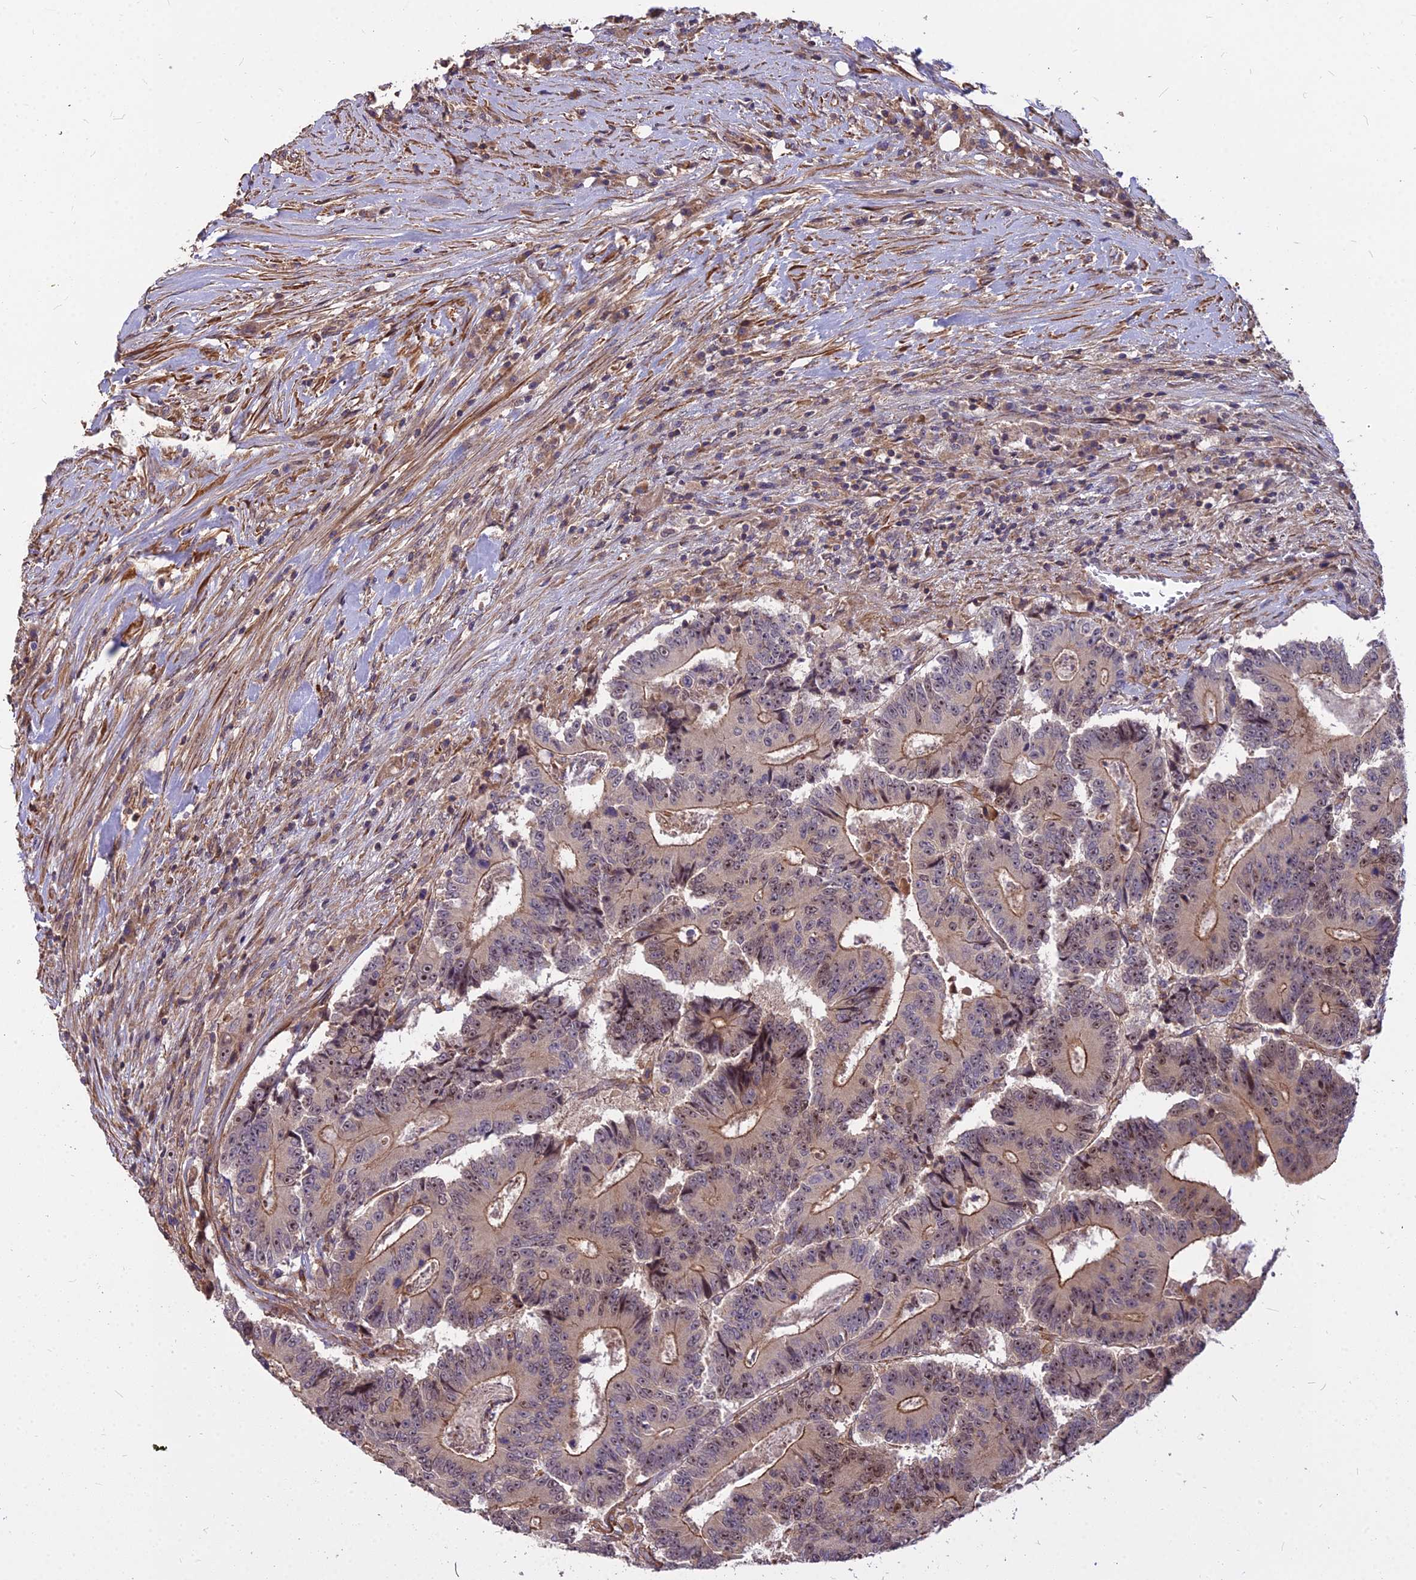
{"staining": {"intensity": "moderate", "quantity": "25%-75%", "location": "cytoplasmic/membranous"}, "tissue": "colorectal cancer", "cell_type": "Tumor cells", "image_type": "cancer", "snomed": [{"axis": "morphology", "description": "Adenocarcinoma, NOS"}, {"axis": "topography", "description": "Colon"}], "caption": "IHC histopathology image of human adenocarcinoma (colorectal) stained for a protein (brown), which reveals medium levels of moderate cytoplasmic/membranous staining in approximately 25%-75% of tumor cells.", "gene": "TCEA3", "patient": {"sex": "male", "age": 83}}